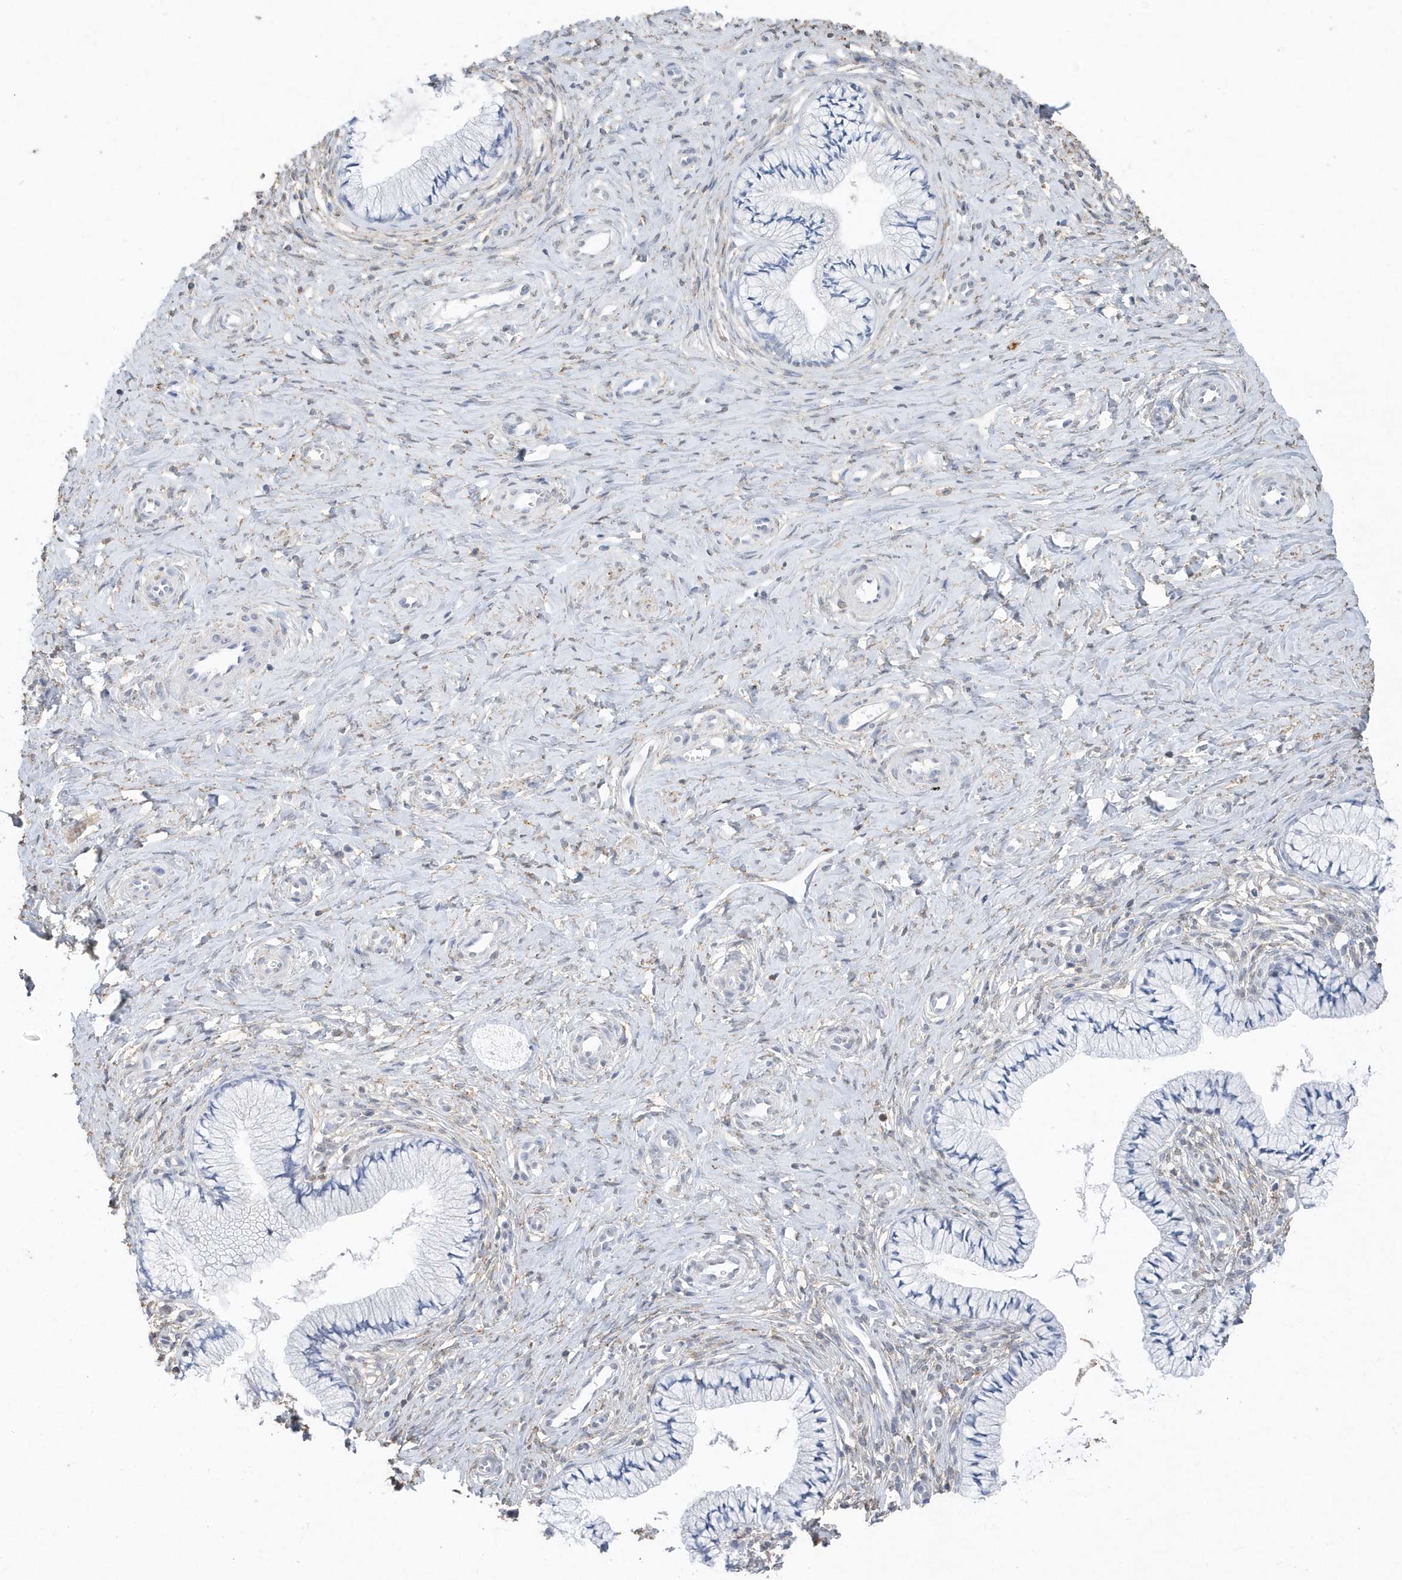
{"staining": {"intensity": "weak", "quantity": "<25%", "location": "cytoplasmic/membranous"}, "tissue": "cervix", "cell_type": "Glandular cells", "image_type": "normal", "snomed": [{"axis": "morphology", "description": "Normal tissue, NOS"}, {"axis": "topography", "description": "Cervix"}], "caption": "Glandular cells show no significant protein expression in unremarkable cervix.", "gene": "PDCD1", "patient": {"sex": "female", "age": 36}}